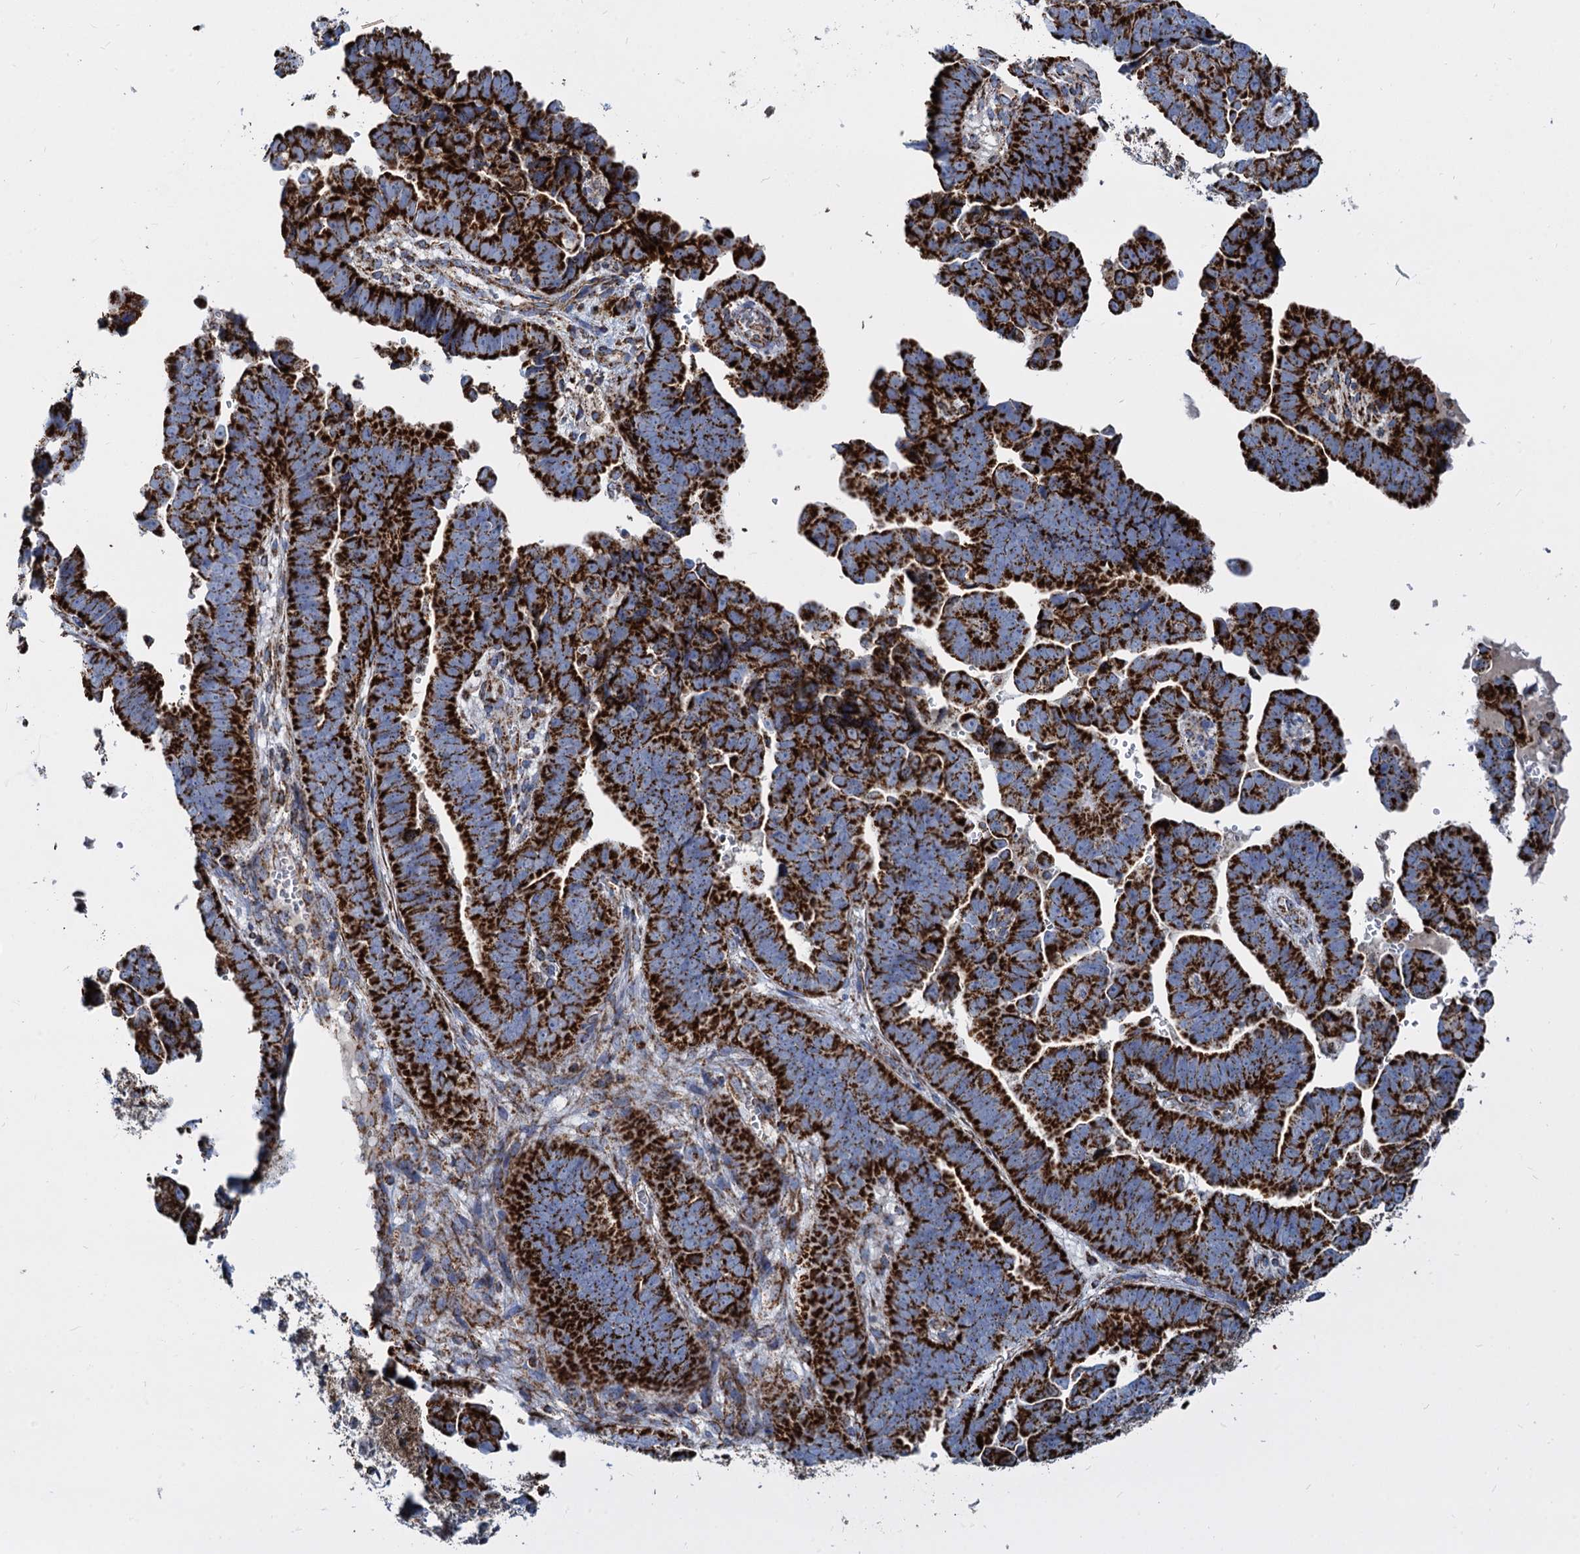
{"staining": {"intensity": "strong", "quantity": ">75%", "location": "cytoplasmic/membranous"}, "tissue": "endometrial cancer", "cell_type": "Tumor cells", "image_type": "cancer", "snomed": [{"axis": "morphology", "description": "Adenocarcinoma, NOS"}, {"axis": "topography", "description": "Endometrium"}], "caption": "High-magnification brightfield microscopy of endometrial cancer (adenocarcinoma) stained with DAB (brown) and counterstained with hematoxylin (blue). tumor cells exhibit strong cytoplasmic/membranous positivity is appreciated in approximately>75% of cells.", "gene": "TIMM10", "patient": {"sex": "female", "age": 75}}